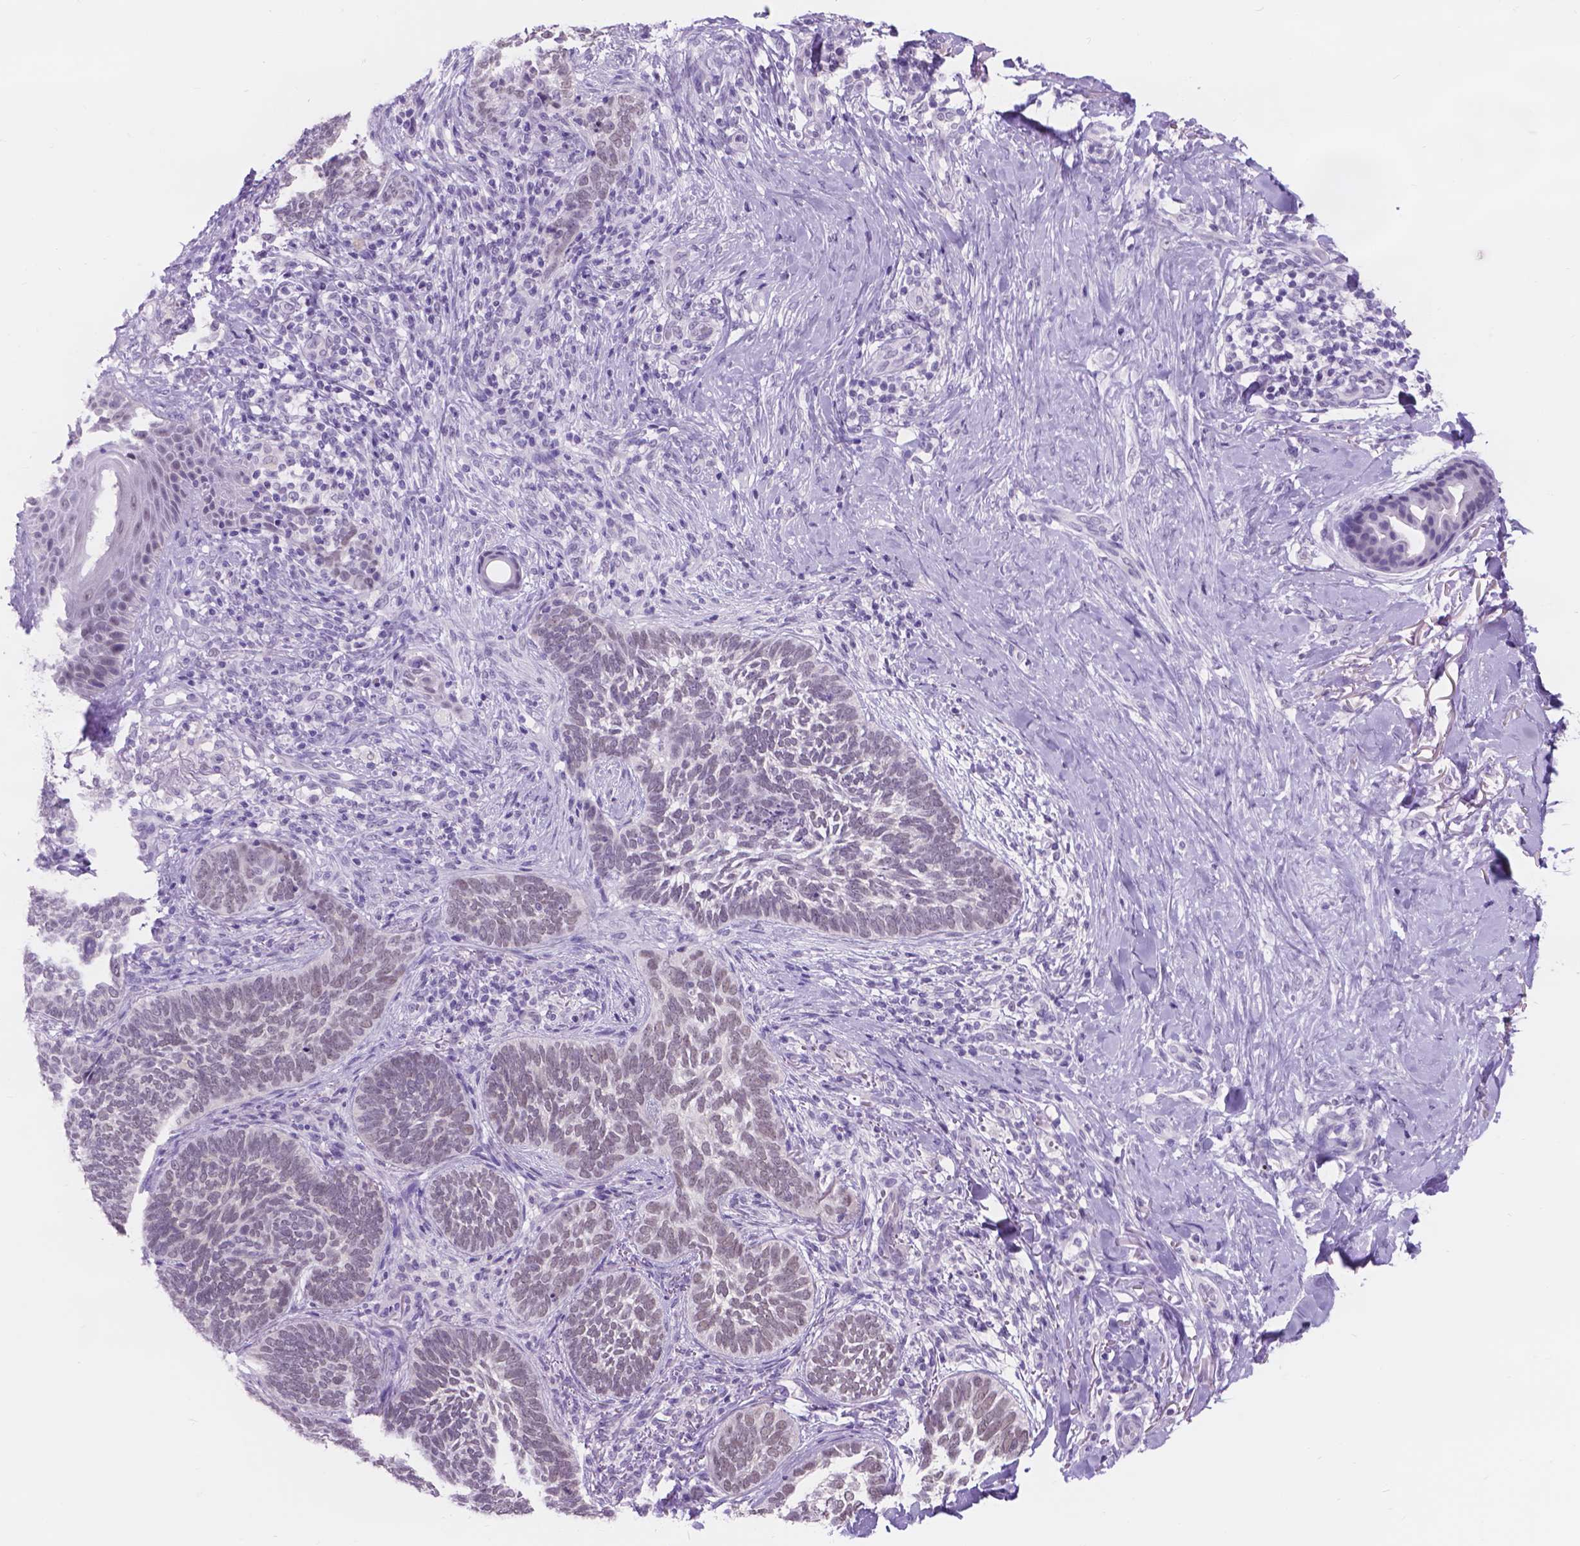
{"staining": {"intensity": "negative", "quantity": "none", "location": "none"}, "tissue": "skin cancer", "cell_type": "Tumor cells", "image_type": "cancer", "snomed": [{"axis": "morphology", "description": "Normal tissue, NOS"}, {"axis": "morphology", "description": "Basal cell carcinoma"}, {"axis": "topography", "description": "Skin"}], "caption": "Tumor cells are negative for brown protein staining in skin cancer.", "gene": "DCC", "patient": {"sex": "male", "age": 46}}